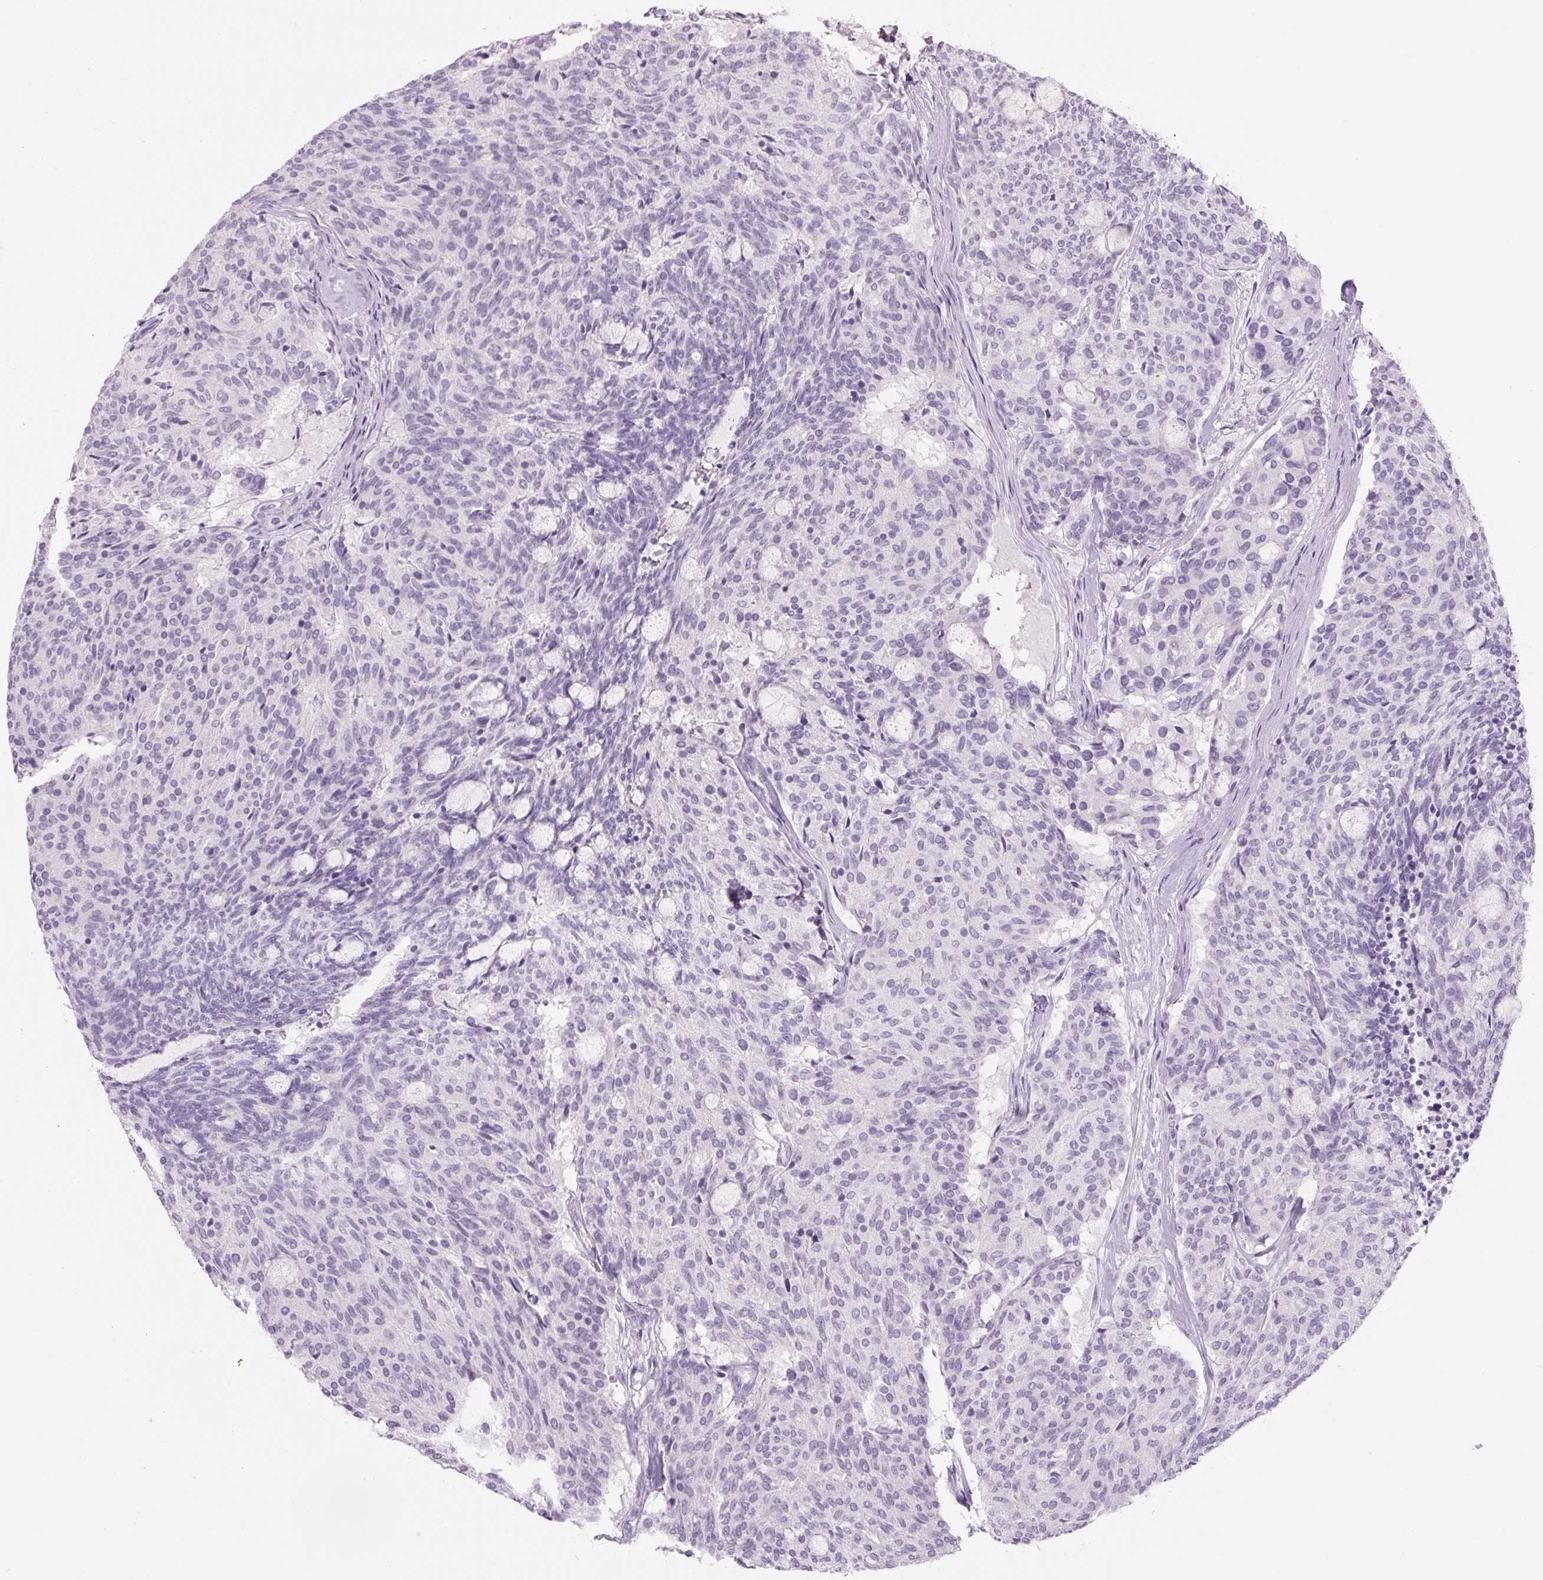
{"staining": {"intensity": "negative", "quantity": "none", "location": "none"}, "tissue": "carcinoid", "cell_type": "Tumor cells", "image_type": "cancer", "snomed": [{"axis": "morphology", "description": "Carcinoid, malignant, NOS"}, {"axis": "topography", "description": "Pancreas"}], "caption": "IHC micrograph of carcinoid stained for a protein (brown), which exhibits no positivity in tumor cells.", "gene": "COL9A2", "patient": {"sex": "female", "age": 54}}